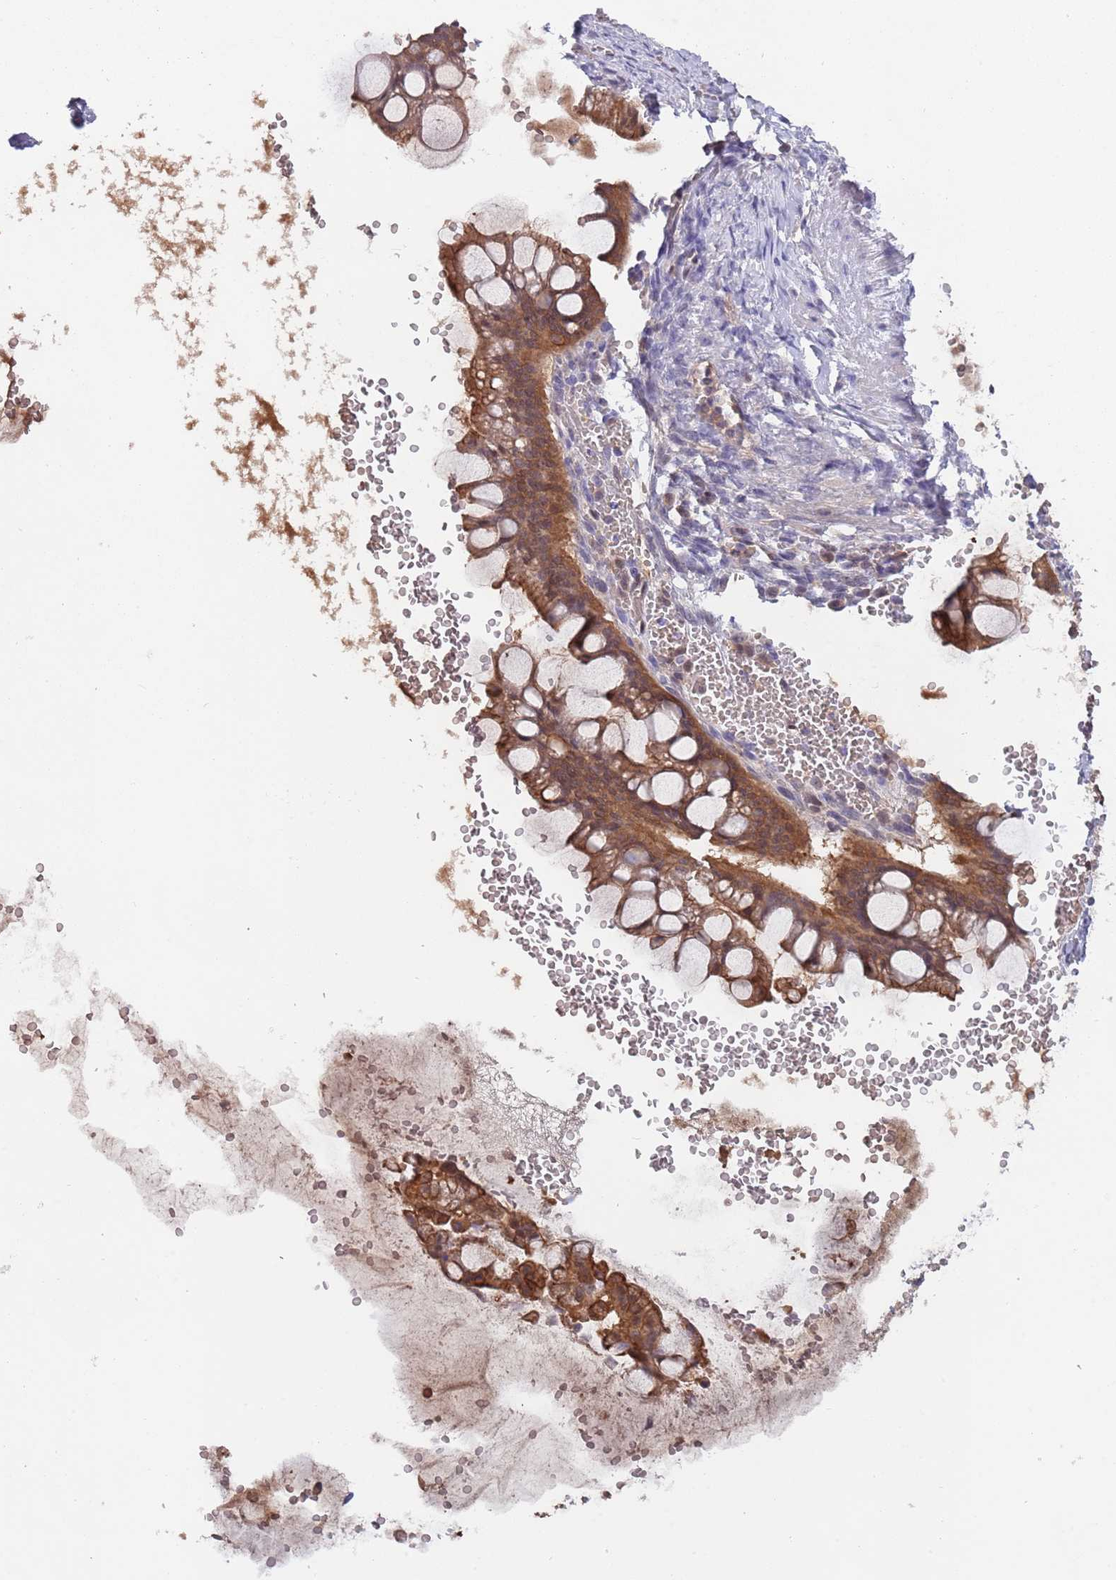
{"staining": {"intensity": "moderate", "quantity": ">75%", "location": "cytoplasmic/membranous"}, "tissue": "ovarian cancer", "cell_type": "Tumor cells", "image_type": "cancer", "snomed": [{"axis": "morphology", "description": "Cystadenocarcinoma, mucinous, NOS"}, {"axis": "topography", "description": "Ovary"}], "caption": "The image exhibits a brown stain indicating the presence of a protein in the cytoplasmic/membranous of tumor cells in mucinous cystadenocarcinoma (ovarian).", "gene": "GSDMD", "patient": {"sex": "female", "age": 73}}